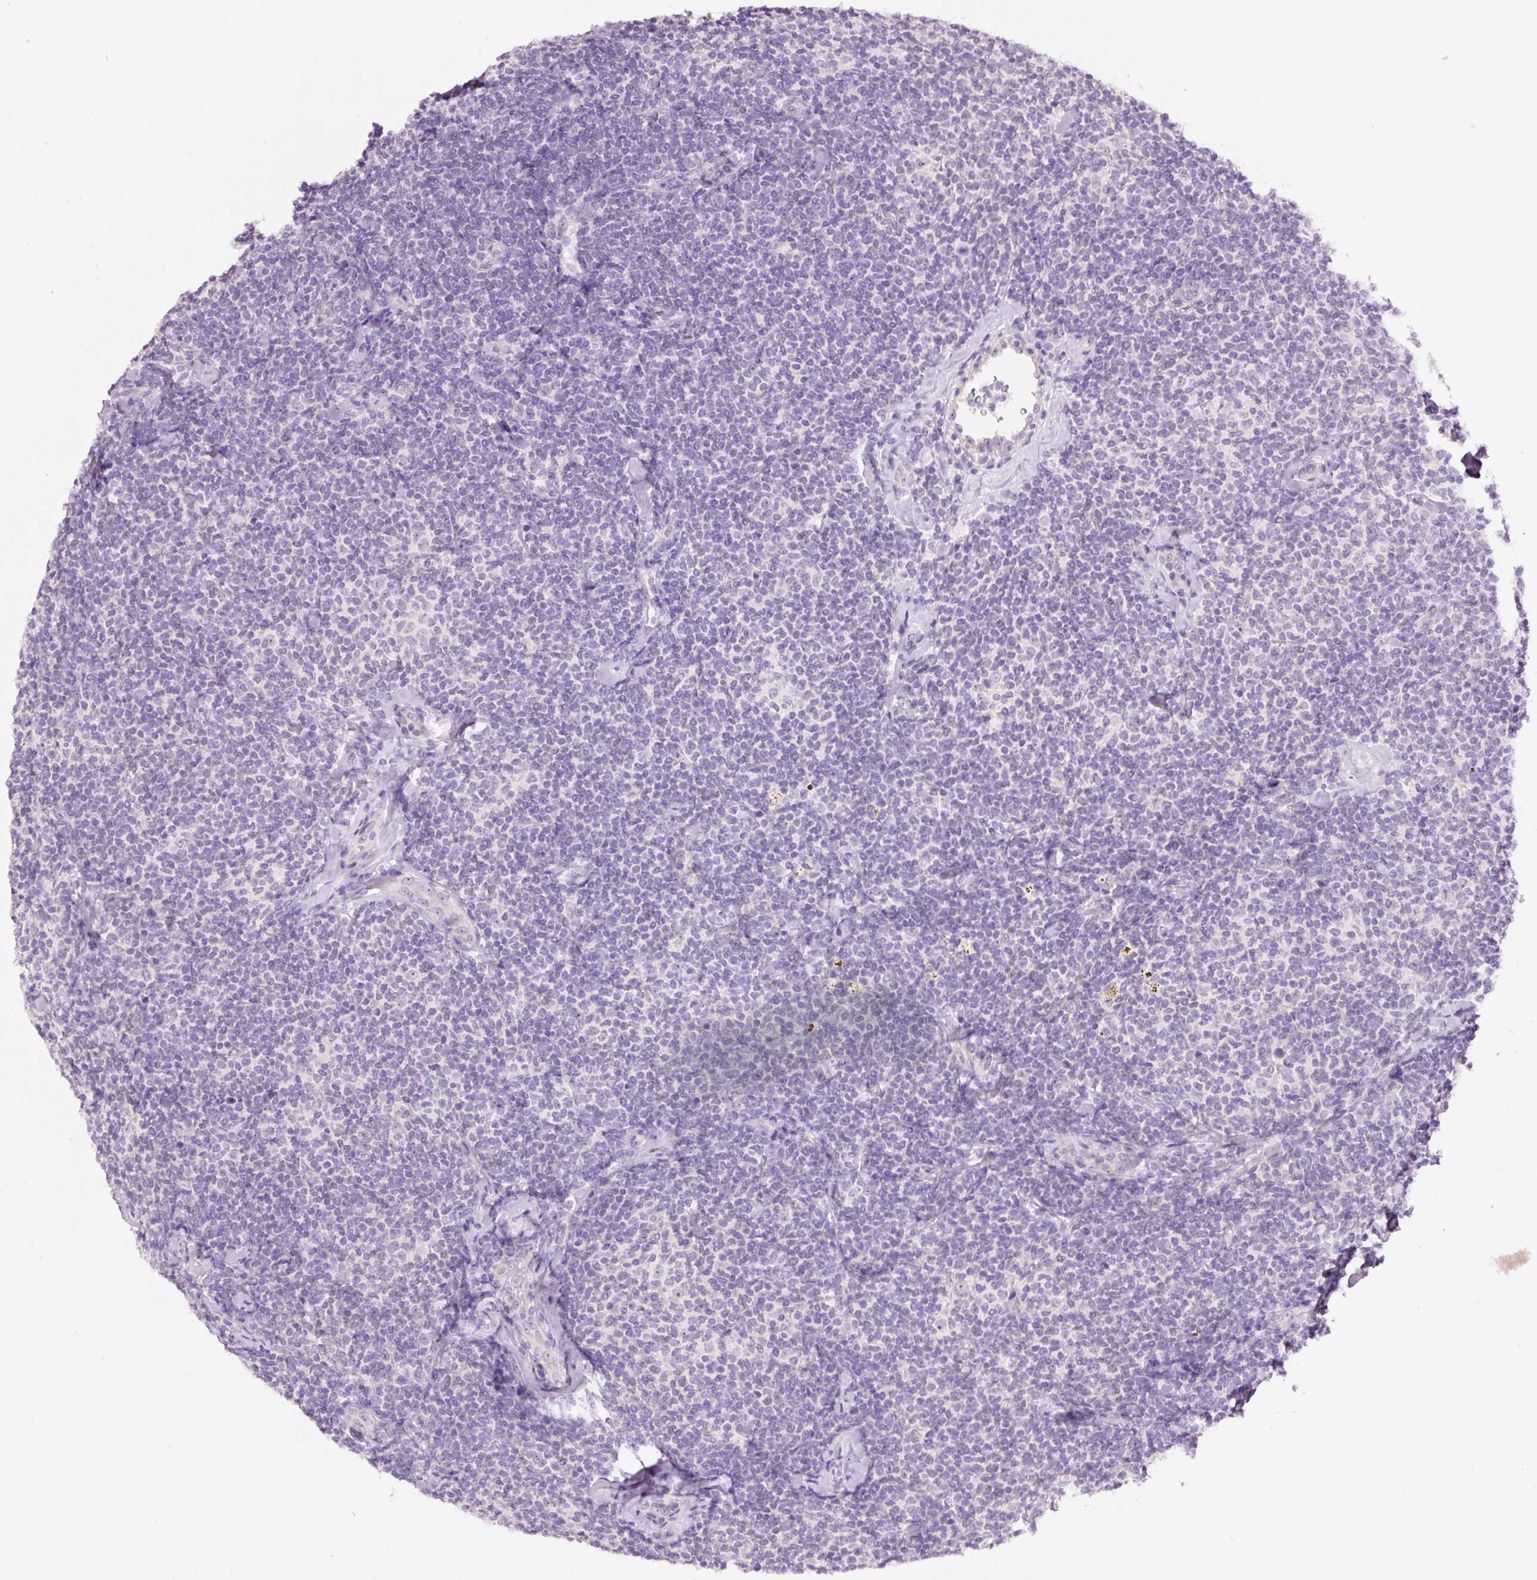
{"staining": {"intensity": "negative", "quantity": "none", "location": "none"}, "tissue": "lymphoma", "cell_type": "Tumor cells", "image_type": "cancer", "snomed": [{"axis": "morphology", "description": "Malignant lymphoma, non-Hodgkin's type, Low grade"}, {"axis": "topography", "description": "Lymph node"}], "caption": "Immunohistochemical staining of lymphoma displays no significant staining in tumor cells.", "gene": "GCG", "patient": {"sex": "female", "age": 56}}